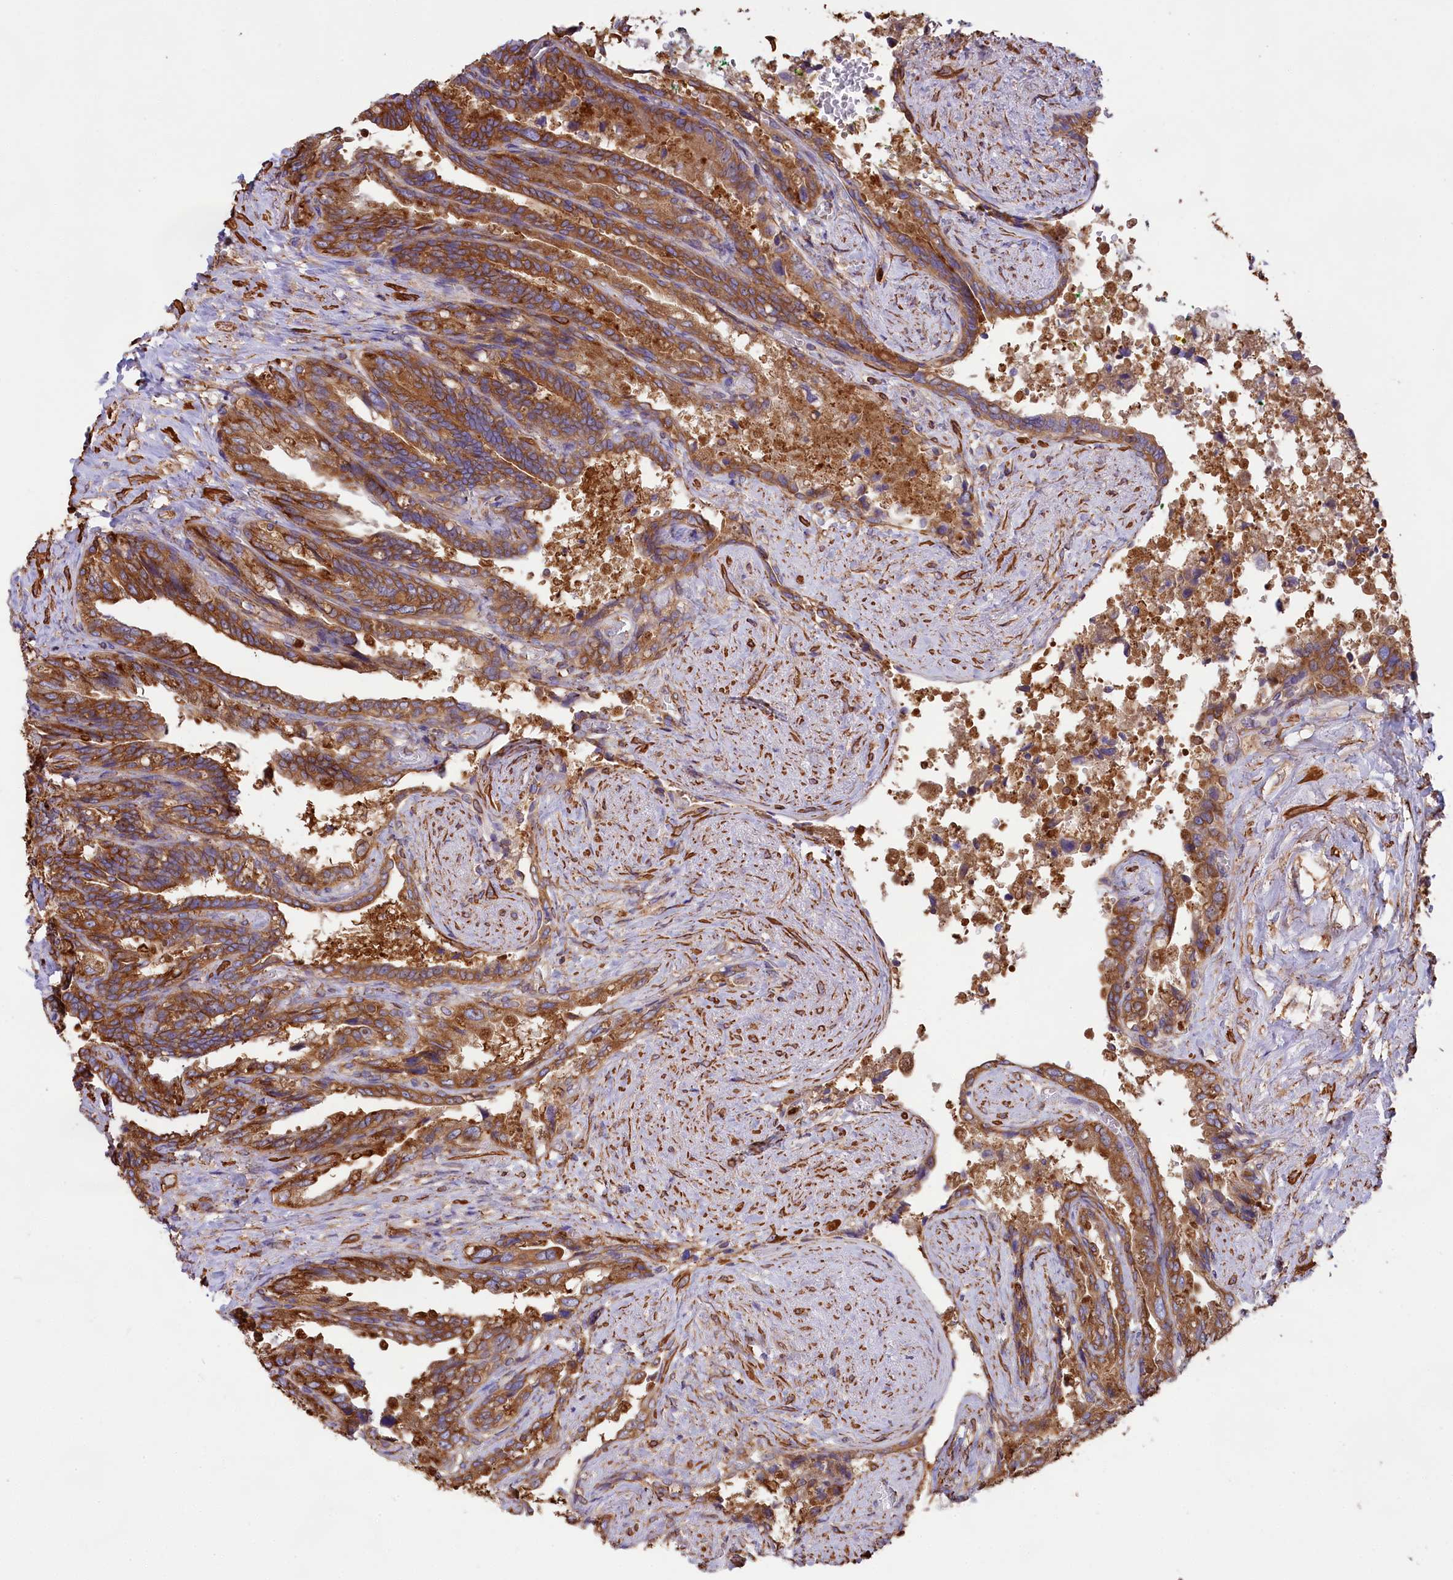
{"staining": {"intensity": "moderate", "quantity": ">75%", "location": "cytoplasmic/membranous"}, "tissue": "seminal vesicle", "cell_type": "Glandular cells", "image_type": "normal", "snomed": [{"axis": "morphology", "description": "Normal tissue, NOS"}, {"axis": "topography", "description": "Seminal veicle"}, {"axis": "topography", "description": "Peripheral nerve tissue"}], "caption": "Immunohistochemical staining of normal human seminal vesicle exhibits moderate cytoplasmic/membranous protein expression in about >75% of glandular cells. Nuclei are stained in blue.", "gene": "GYS1", "patient": {"sex": "male", "age": 60}}